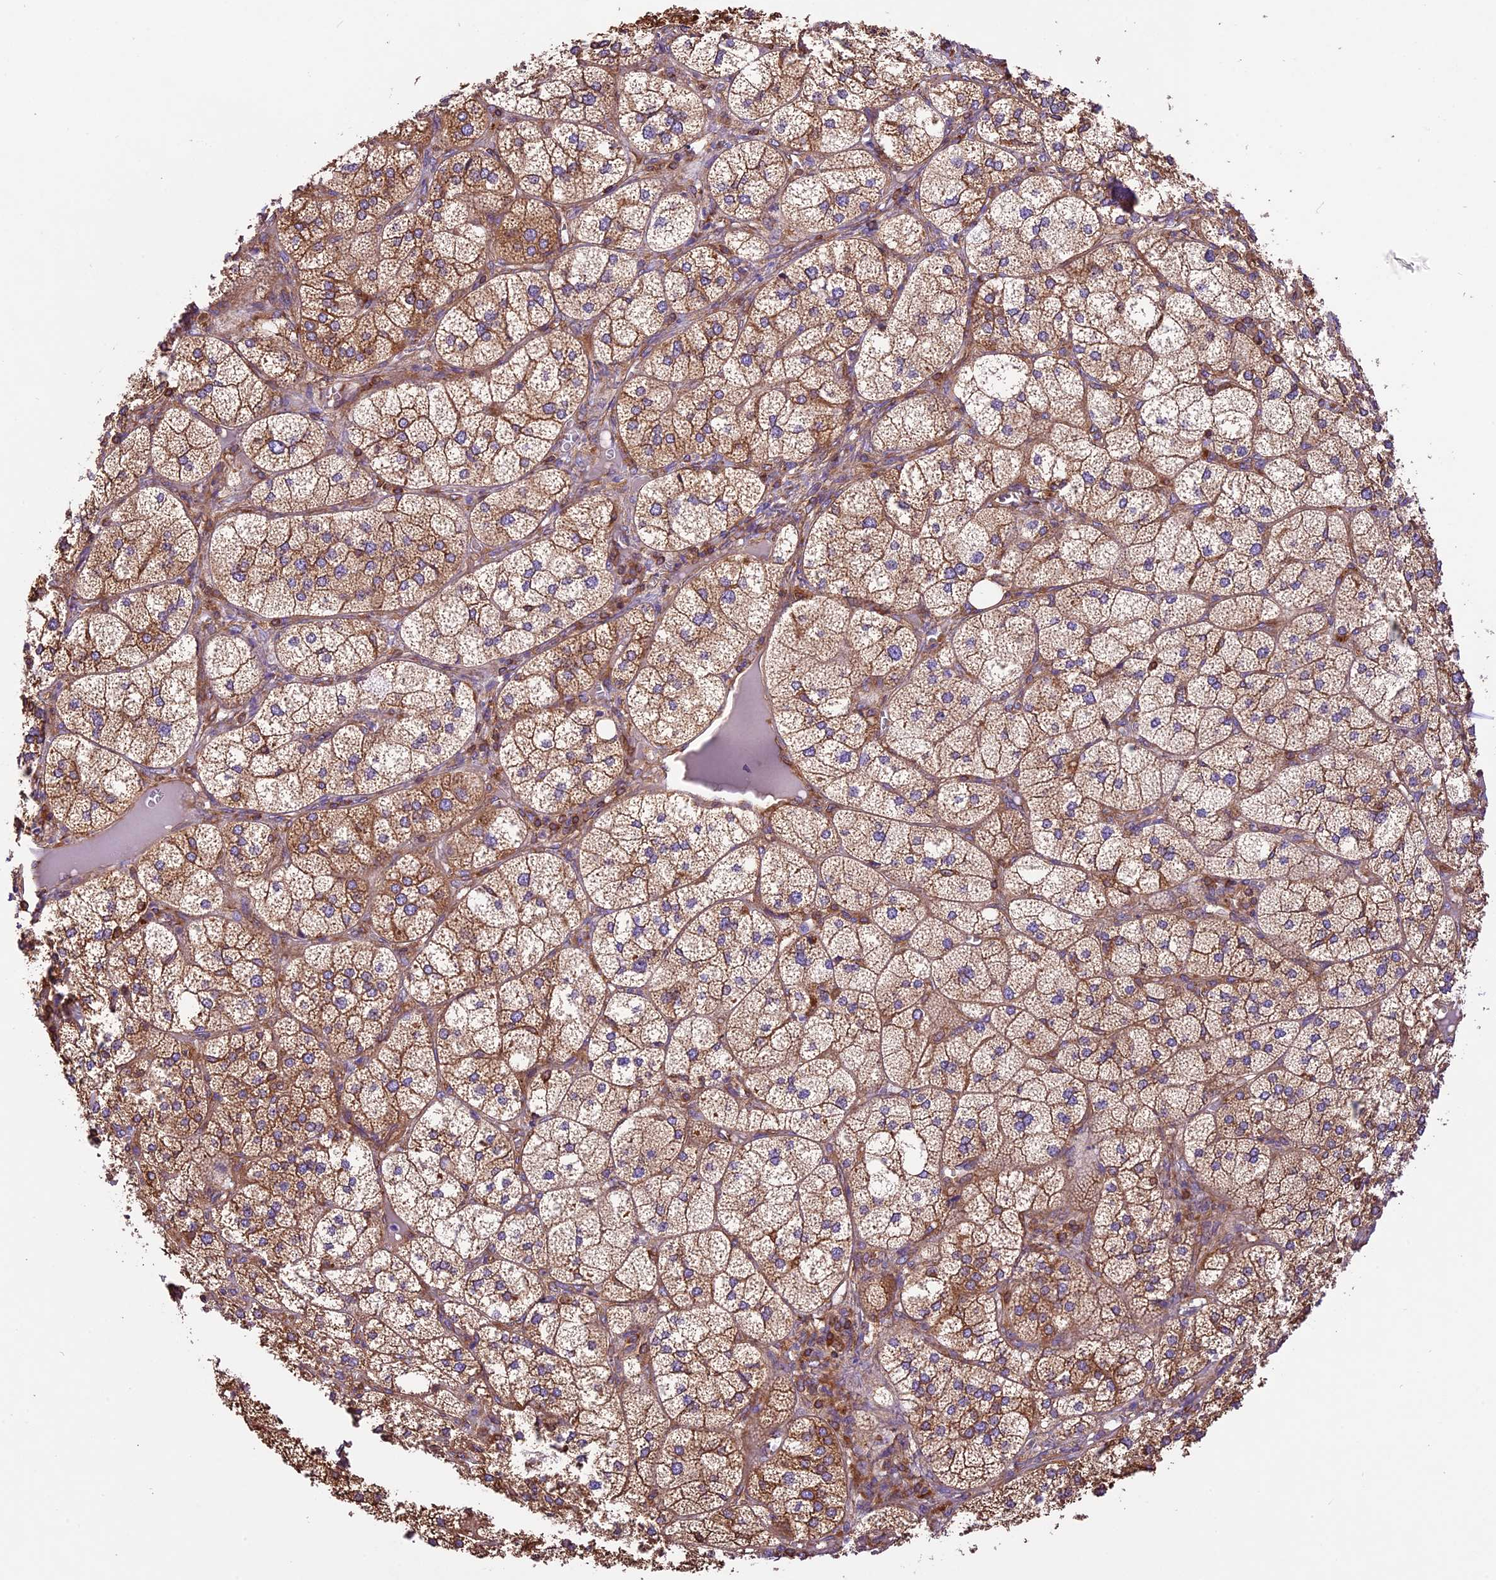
{"staining": {"intensity": "strong", "quantity": "25%-75%", "location": "cytoplasmic/membranous"}, "tissue": "adrenal gland", "cell_type": "Glandular cells", "image_type": "normal", "snomed": [{"axis": "morphology", "description": "Normal tissue, NOS"}, {"axis": "topography", "description": "Adrenal gland"}], "caption": "This image reveals IHC staining of normal human adrenal gland, with high strong cytoplasmic/membranous positivity in approximately 25%-75% of glandular cells.", "gene": "KARS1", "patient": {"sex": "female", "age": 61}}